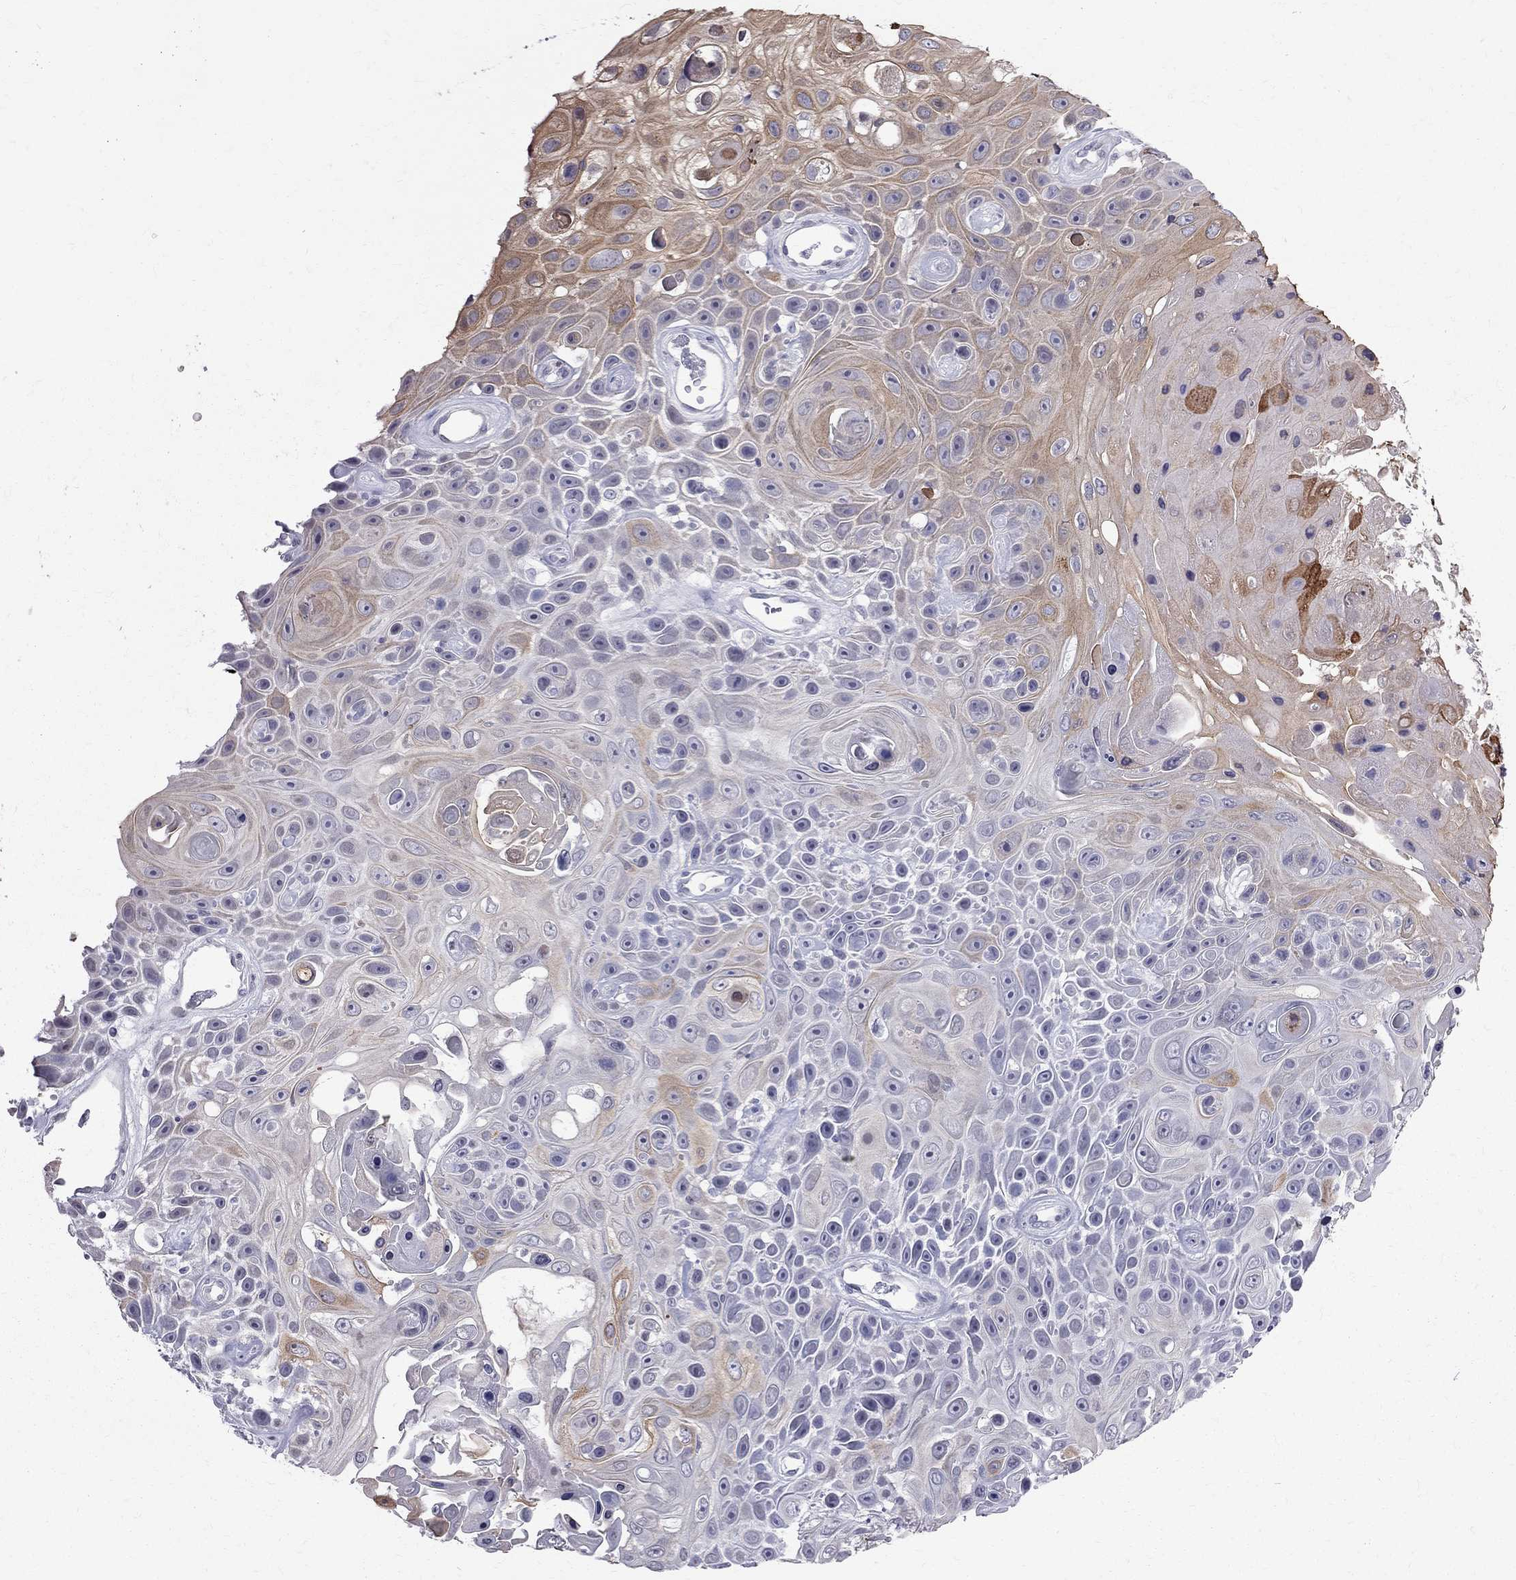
{"staining": {"intensity": "strong", "quantity": "<25%", "location": "cytoplasmic/membranous"}, "tissue": "skin cancer", "cell_type": "Tumor cells", "image_type": "cancer", "snomed": [{"axis": "morphology", "description": "Squamous cell carcinoma, NOS"}, {"axis": "topography", "description": "Skin"}], "caption": "The immunohistochemical stain highlights strong cytoplasmic/membranous expression in tumor cells of skin cancer (squamous cell carcinoma) tissue.", "gene": "MUC15", "patient": {"sex": "male", "age": 82}}